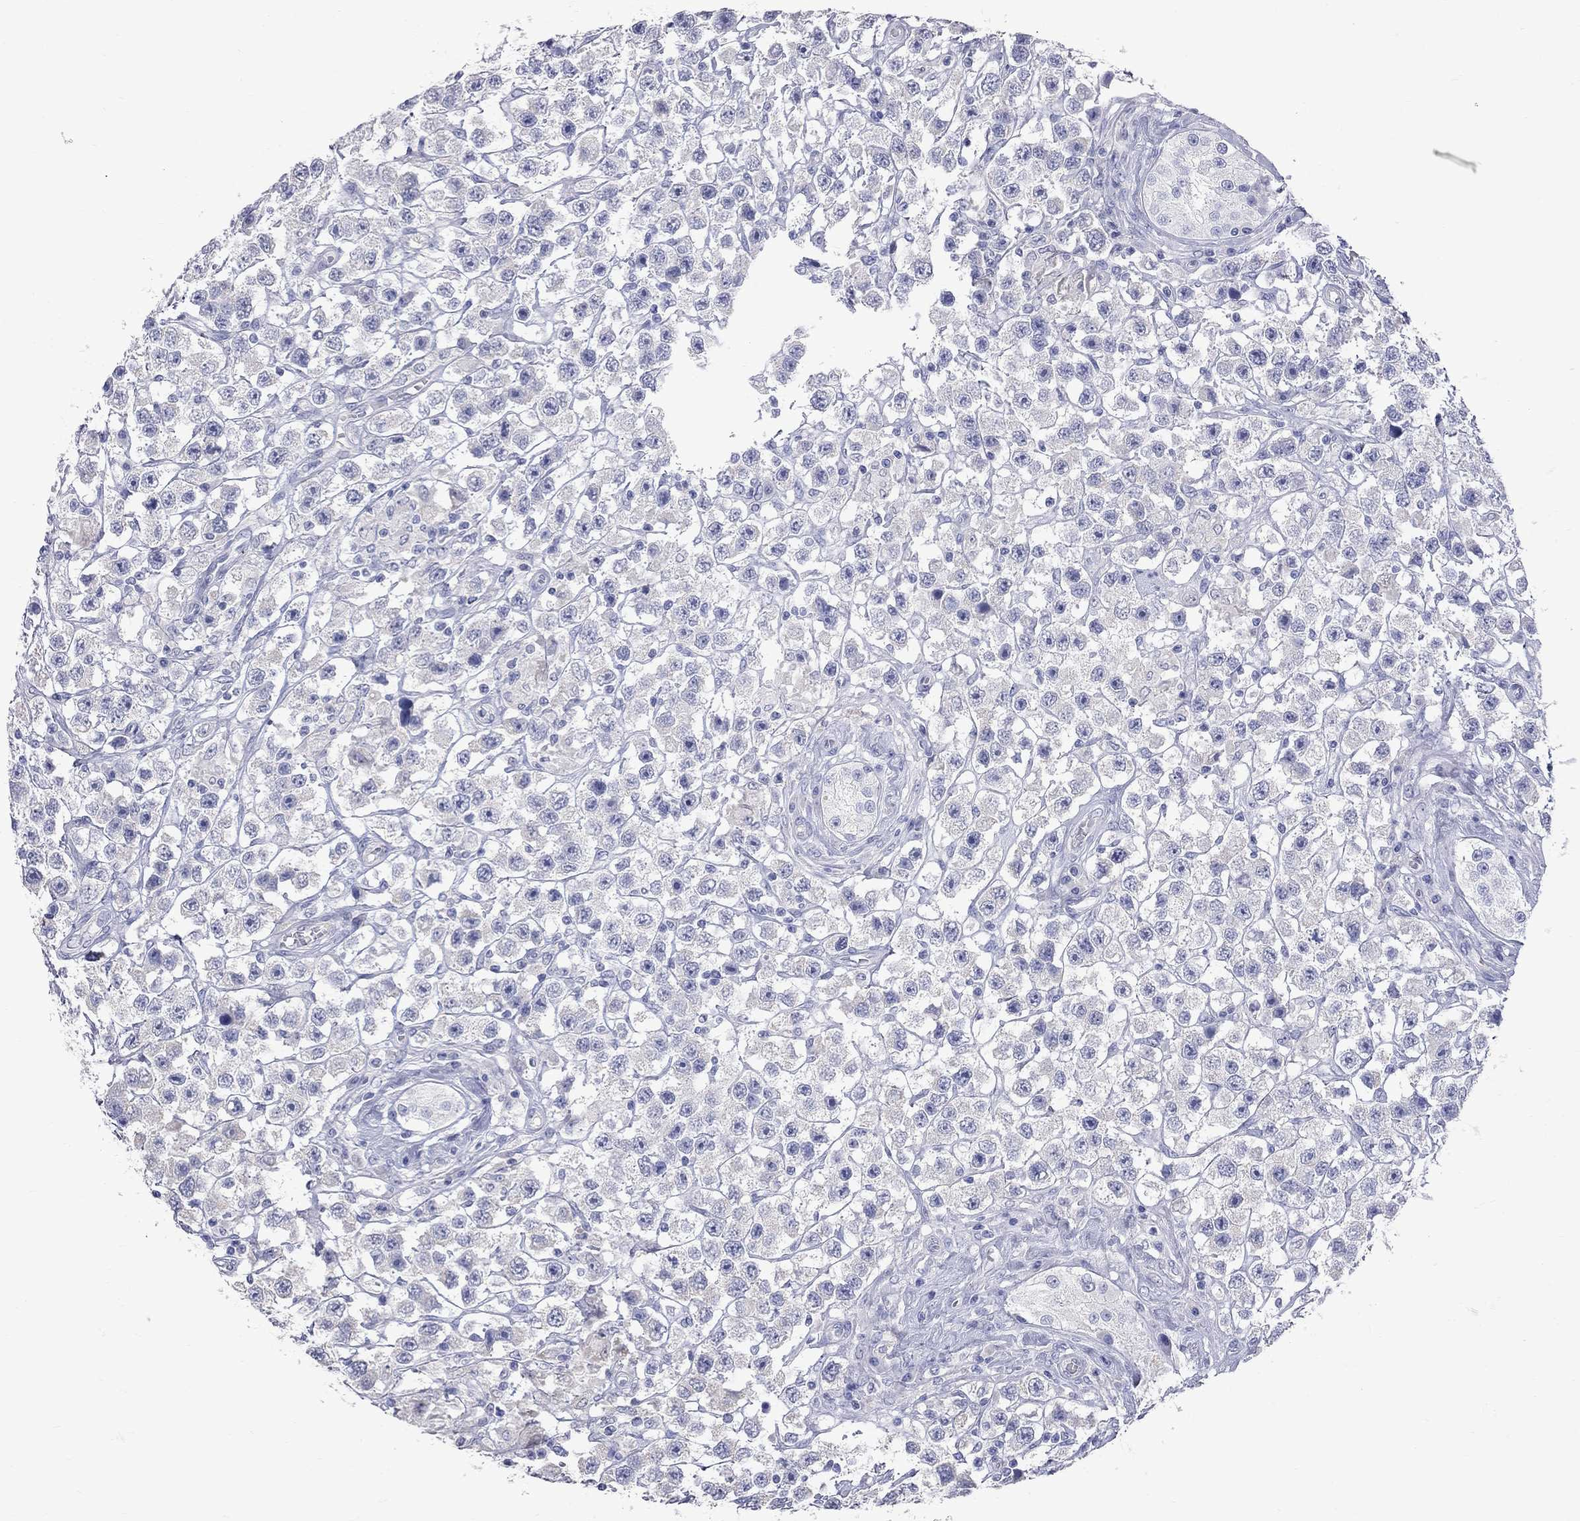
{"staining": {"intensity": "negative", "quantity": "none", "location": "none"}, "tissue": "testis cancer", "cell_type": "Tumor cells", "image_type": "cancer", "snomed": [{"axis": "morphology", "description": "Seminoma, NOS"}, {"axis": "topography", "description": "Testis"}], "caption": "This micrograph is of testis cancer (seminoma) stained with immunohistochemistry (IHC) to label a protein in brown with the nuclei are counter-stained blue. There is no expression in tumor cells.", "gene": "KCND2", "patient": {"sex": "male", "age": 45}}